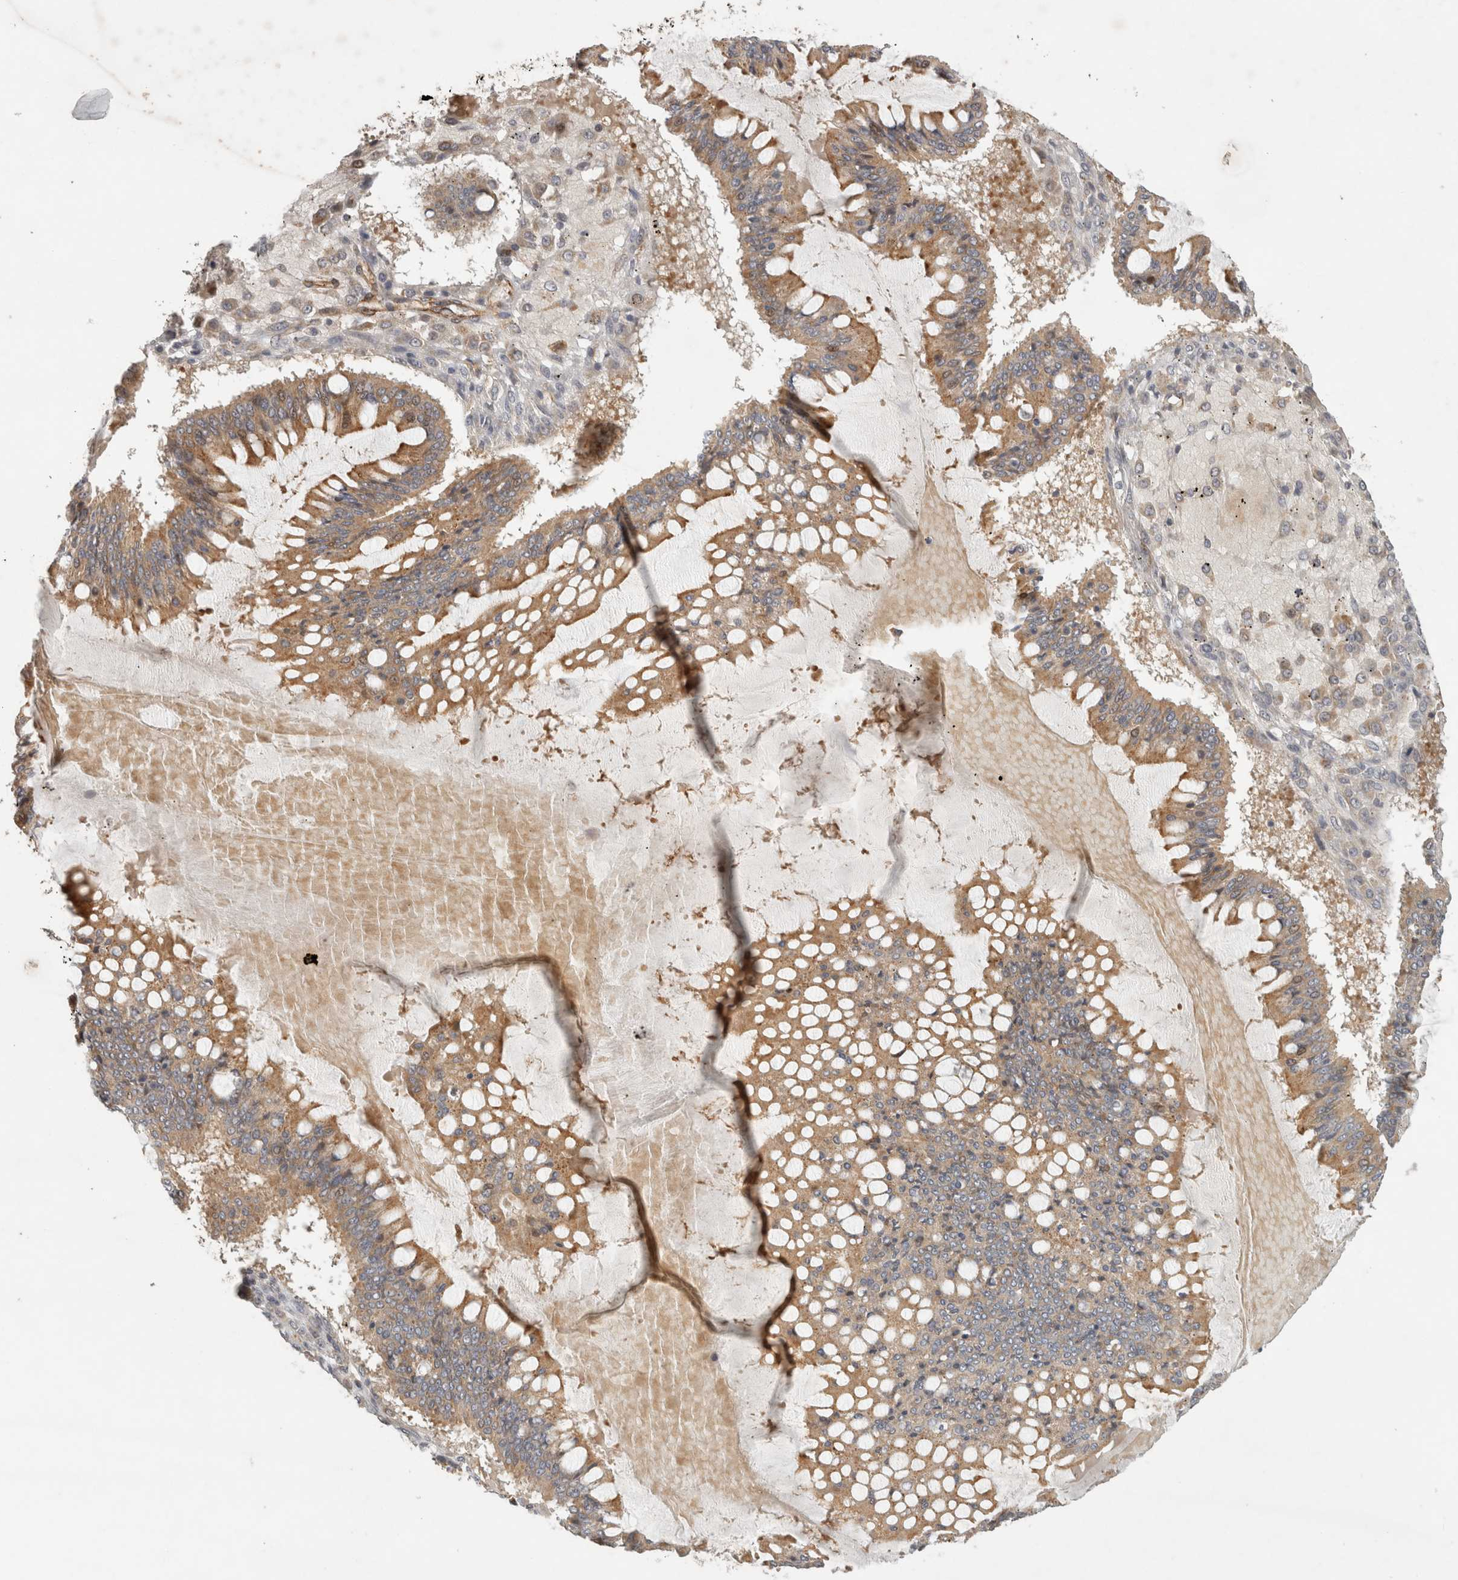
{"staining": {"intensity": "moderate", "quantity": ">75%", "location": "cytoplasmic/membranous"}, "tissue": "ovarian cancer", "cell_type": "Tumor cells", "image_type": "cancer", "snomed": [{"axis": "morphology", "description": "Cystadenocarcinoma, mucinous, NOS"}, {"axis": "topography", "description": "Ovary"}], "caption": "IHC of human ovarian cancer reveals medium levels of moderate cytoplasmic/membranous positivity in about >75% of tumor cells. (DAB = brown stain, brightfield microscopy at high magnification).", "gene": "SIPA1L2", "patient": {"sex": "female", "age": 73}}